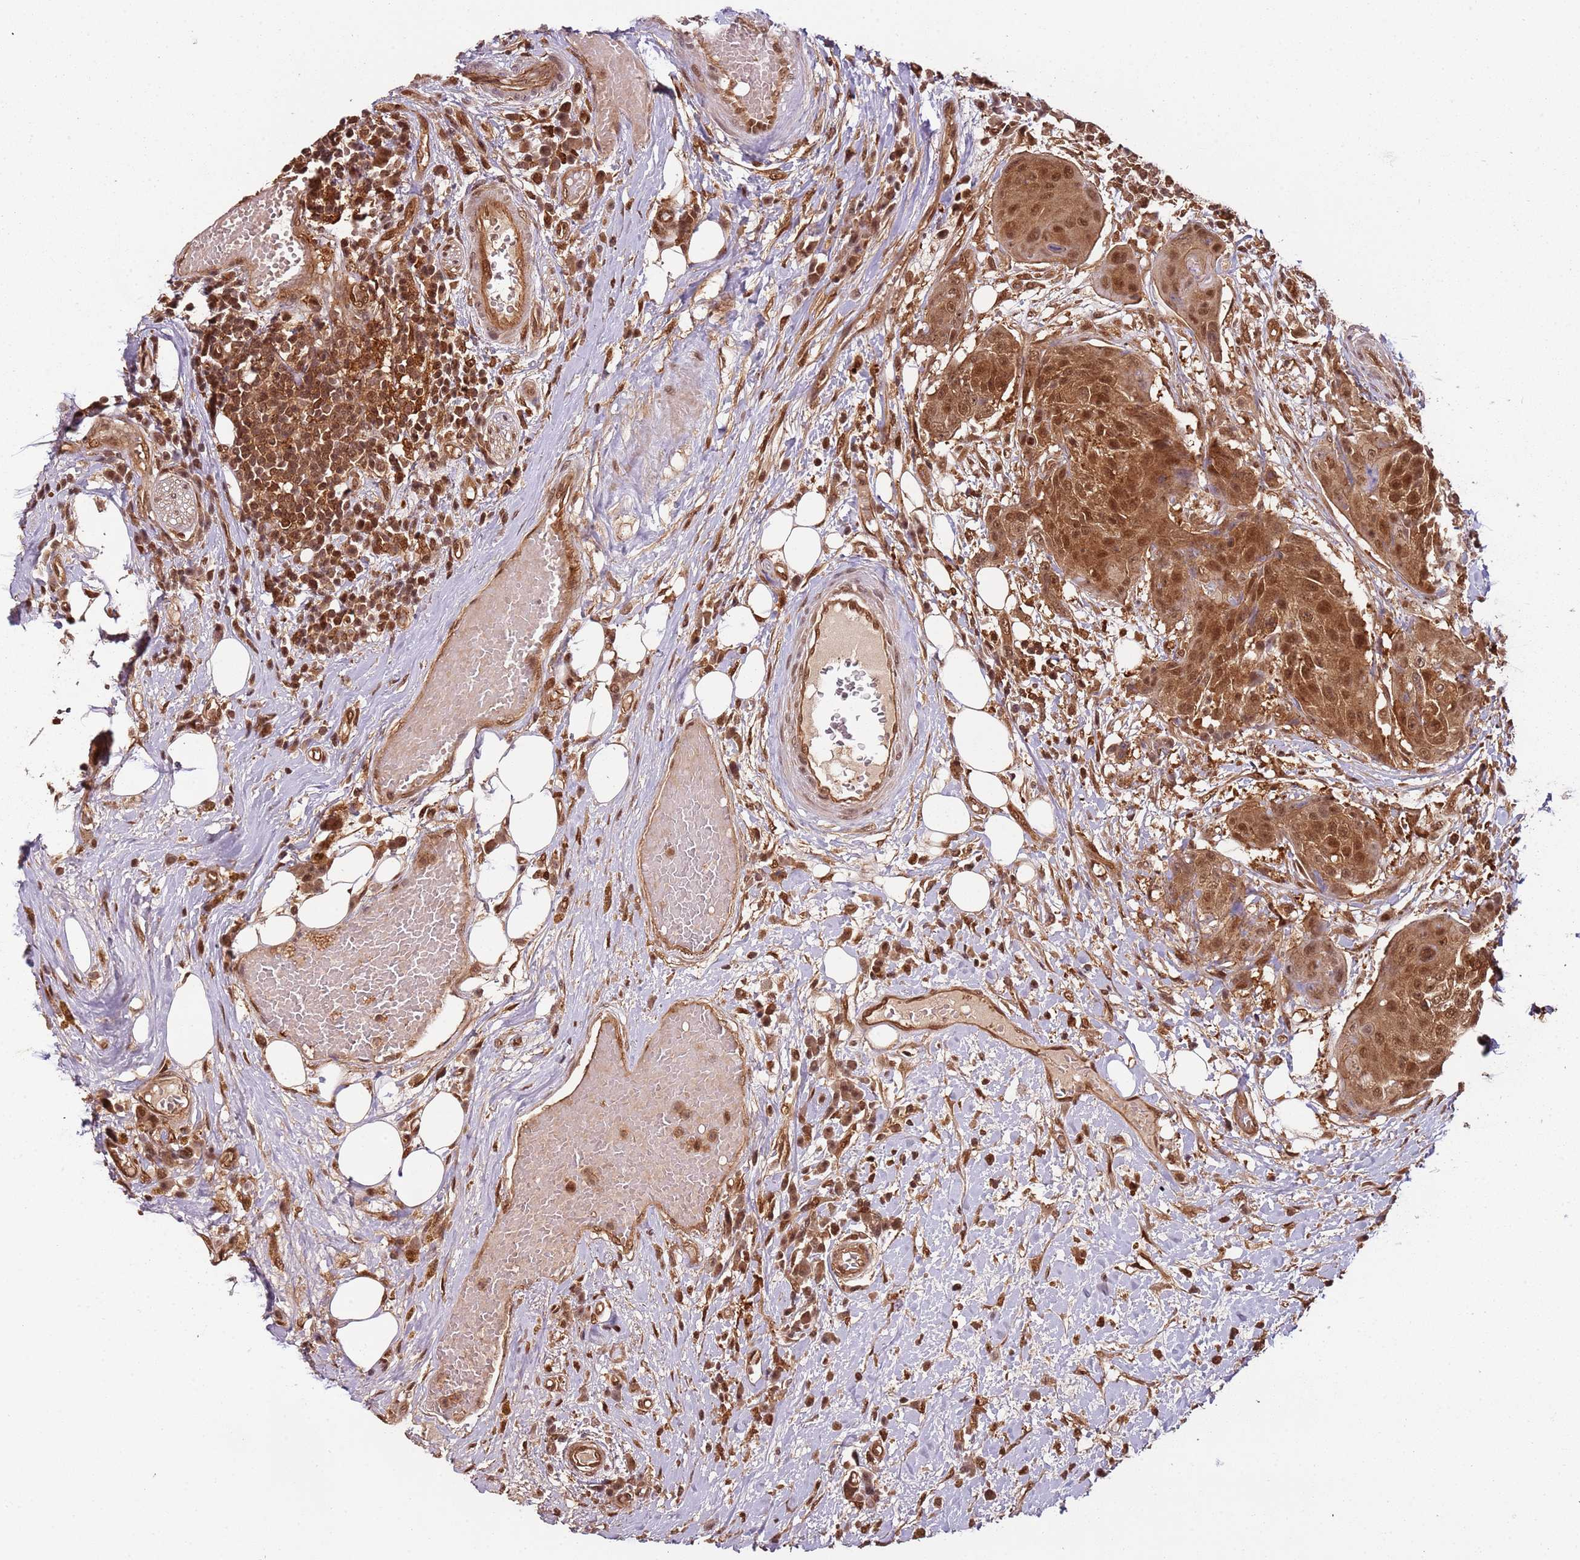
{"staining": {"intensity": "moderate", "quantity": ">75%", "location": "cytoplasmic/membranous,nuclear"}, "tissue": "urothelial cancer", "cell_type": "Tumor cells", "image_type": "cancer", "snomed": [{"axis": "morphology", "description": "Urothelial carcinoma, High grade"}, {"axis": "topography", "description": "Urinary bladder"}], "caption": "Protein positivity by IHC shows moderate cytoplasmic/membranous and nuclear positivity in about >75% of tumor cells in urothelial cancer.", "gene": "PGLS", "patient": {"sex": "female", "age": 63}}